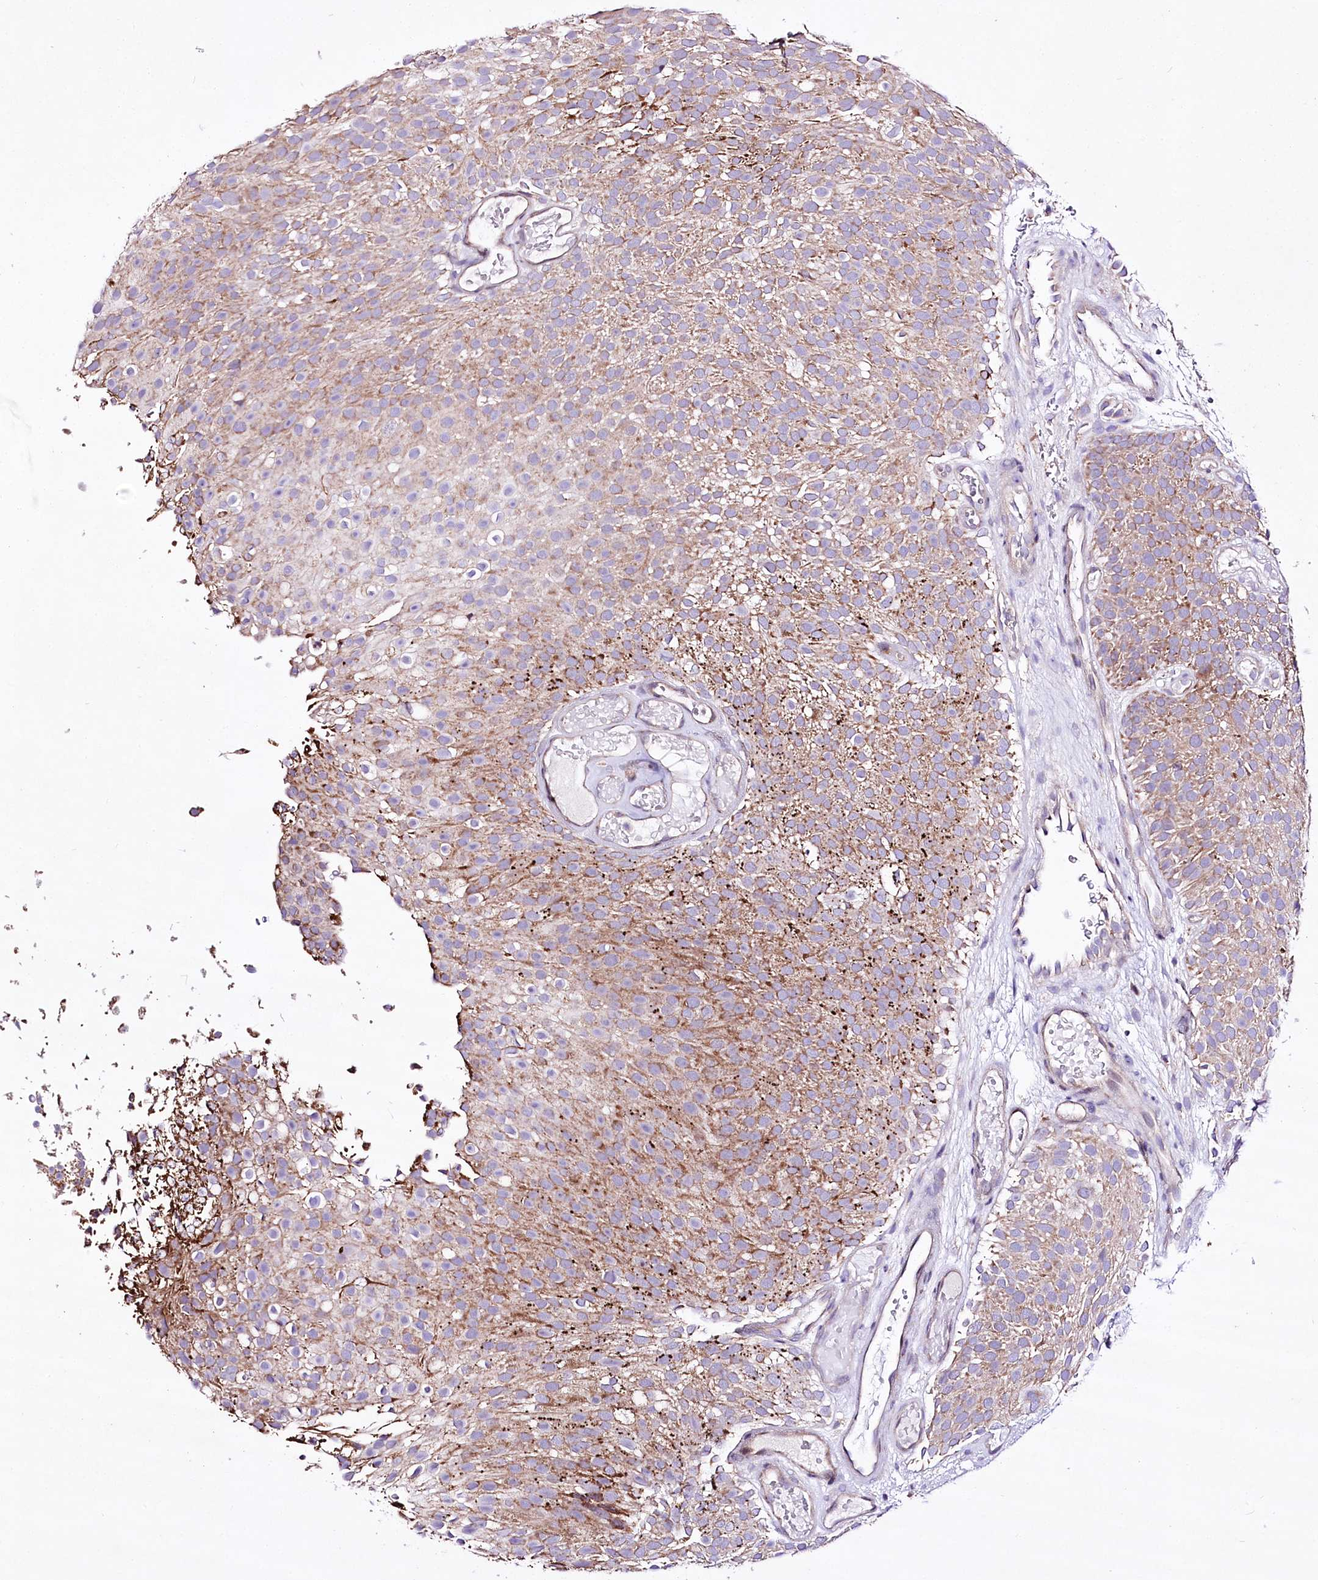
{"staining": {"intensity": "moderate", "quantity": ">75%", "location": "cytoplasmic/membranous"}, "tissue": "urothelial cancer", "cell_type": "Tumor cells", "image_type": "cancer", "snomed": [{"axis": "morphology", "description": "Urothelial carcinoma, Low grade"}, {"axis": "topography", "description": "Urinary bladder"}], "caption": "Protein expression analysis of urothelial cancer shows moderate cytoplasmic/membranous expression in approximately >75% of tumor cells. (Stains: DAB (3,3'-diaminobenzidine) in brown, nuclei in blue, Microscopy: brightfield microscopy at high magnification).", "gene": "ATE1", "patient": {"sex": "male", "age": 78}}